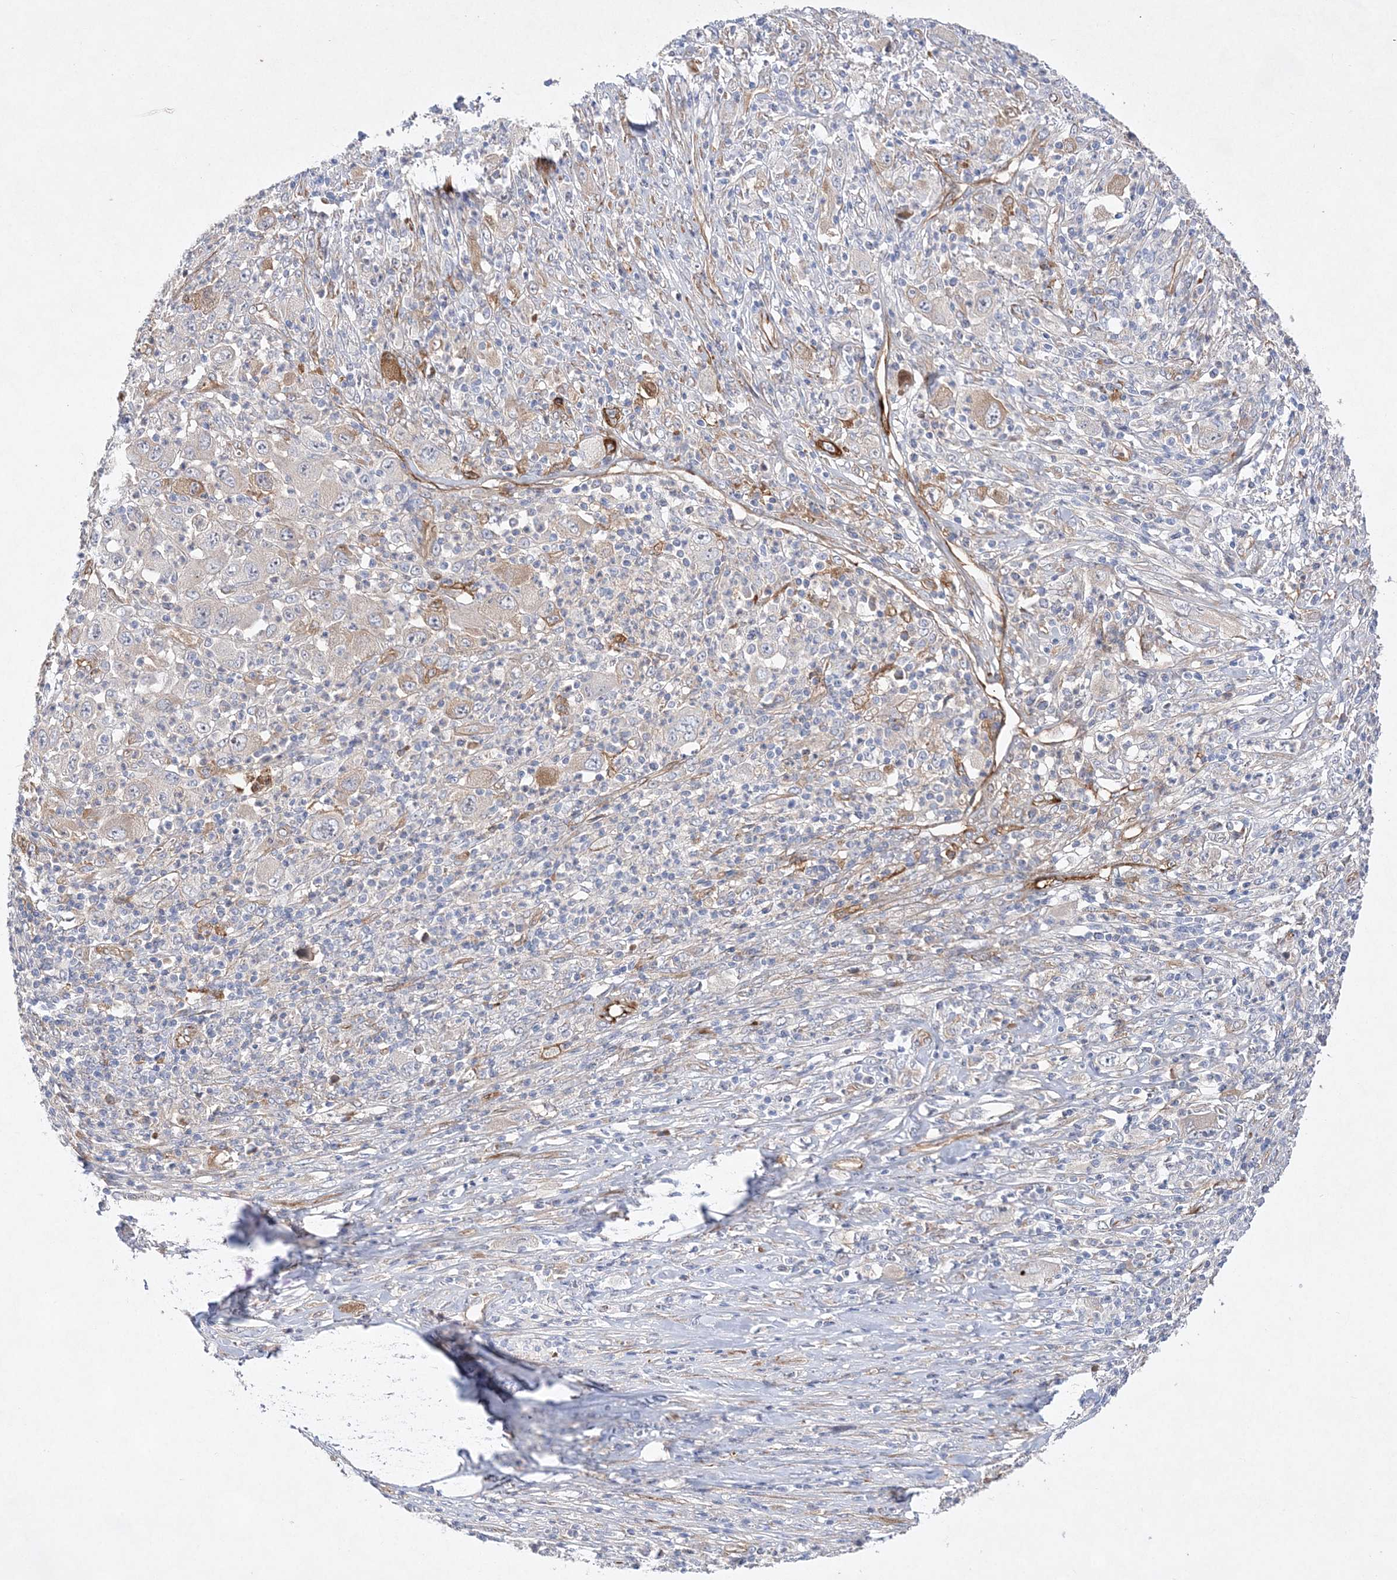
{"staining": {"intensity": "moderate", "quantity": "<25%", "location": "cytoplasmic/membranous"}, "tissue": "melanoma", "cell_type": "Tumor cells", "image_type": "cancer", "snomed": [{"axis": "morphology", "description": "Malignant melanoma, Metastatic site"}, {"axis": "topography", "description": "Skin"}], "caption": "IHC image of malignant melanoma (metastatic site) stained for a protein (brown), which shows low levels of moderate cytoplasmic/membranous expression in about <25% of tumor cells.", "gene": "TMEM132B", "patient": {"sex": "female", "age": 56}}